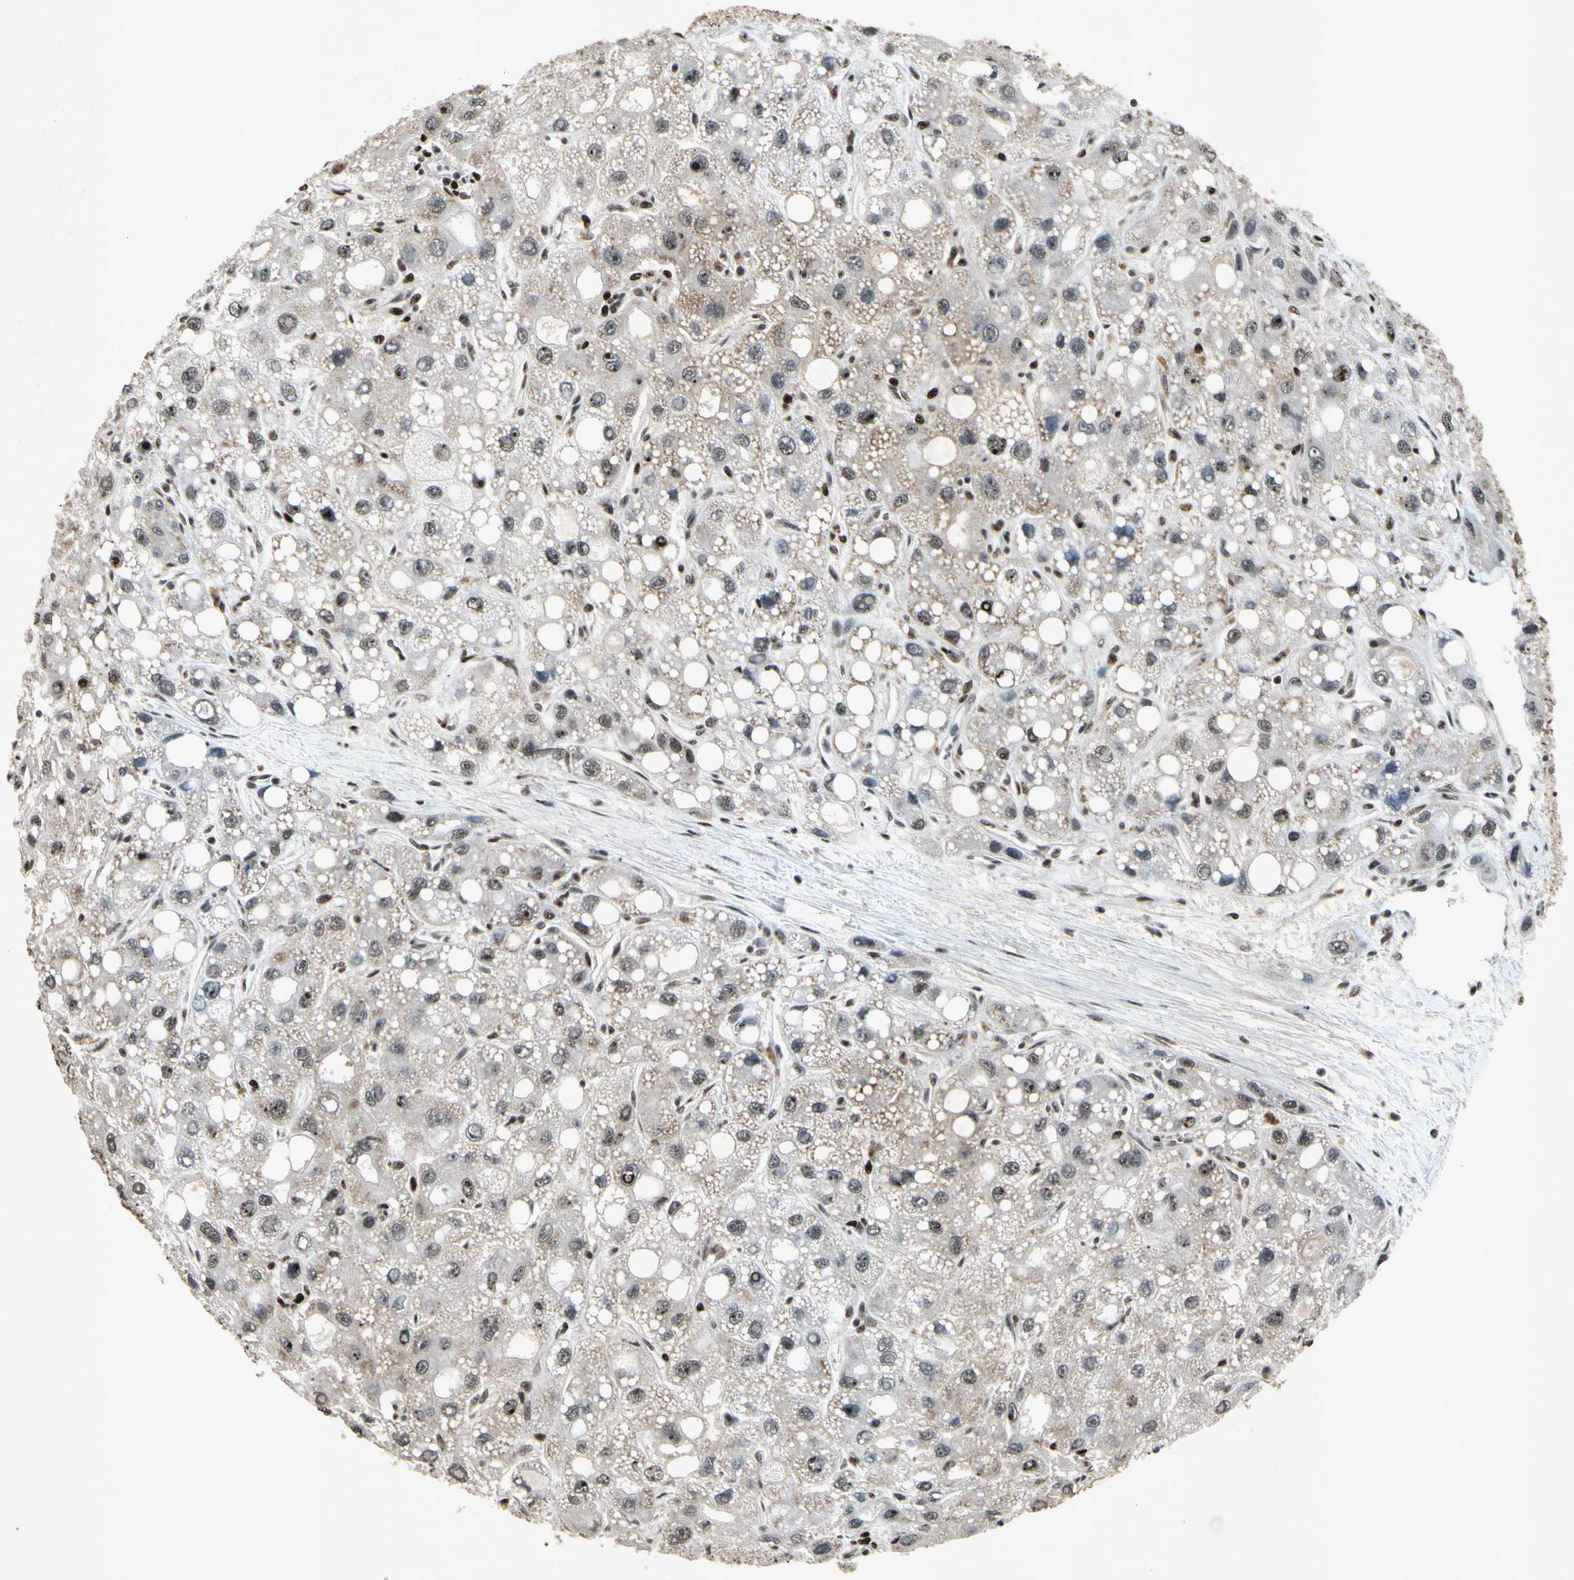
{"staining": {"intensity": "weak", "quantity": "25%-75%", "location": "nuclear"}, "tissue": "liver cancer", "cell_type": "Tumor cells", "image_type": "cancer", "snomed": [{"axis": "morphology", "description": "Carcinoma, Hepatocellular, NOS"}, {"axis": "topography", "description": "Liver"}], "caption": "Protein staining of liver cancer (hepatocellular carcinoma) tissue shows weak nuclear staining in about 25%-75% of tumor cells.", "gene": "TBX2", "patient": {"sex": "male", "age": 55}}